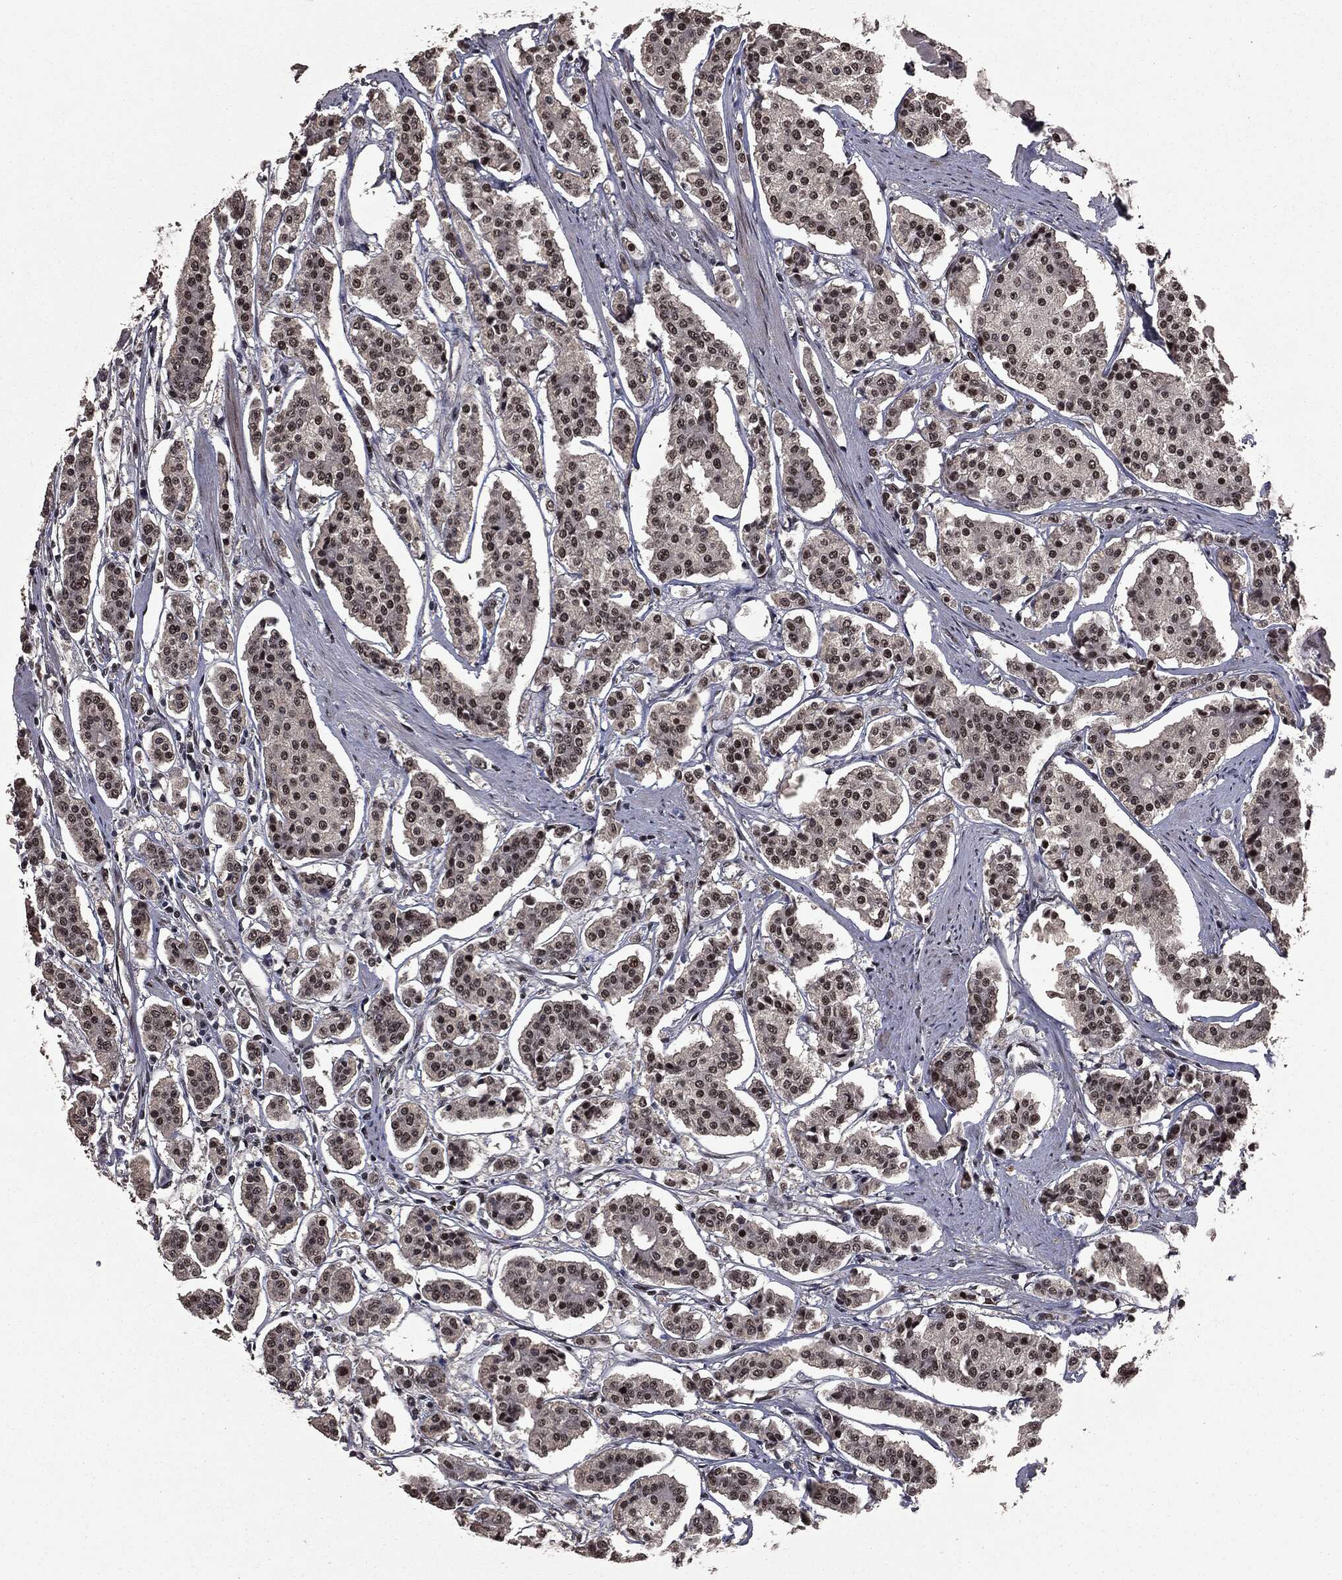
{"staining": {"intensity": "moderate", "quantity": "25%-75%", "location": "nuclear"}, "tissue": "carcinoid", "cell_type": "Tumor cells", "image_type": "cancer", "snomed": [{"axis": "morphology", "description": "Carcinoid, malignant, NOS"}, {"axis": "topography", "description": "Small intestine"}], "caption": "High-power microscopy captured an immunohistochemistry histopathology image of carcinoid, revealing moderate nuclear expression in about 25%-75% of tumor cells. Nuclei are stained in blue.", "gene": "MSH2", "patient": {"sex": "female", "age": 65}}